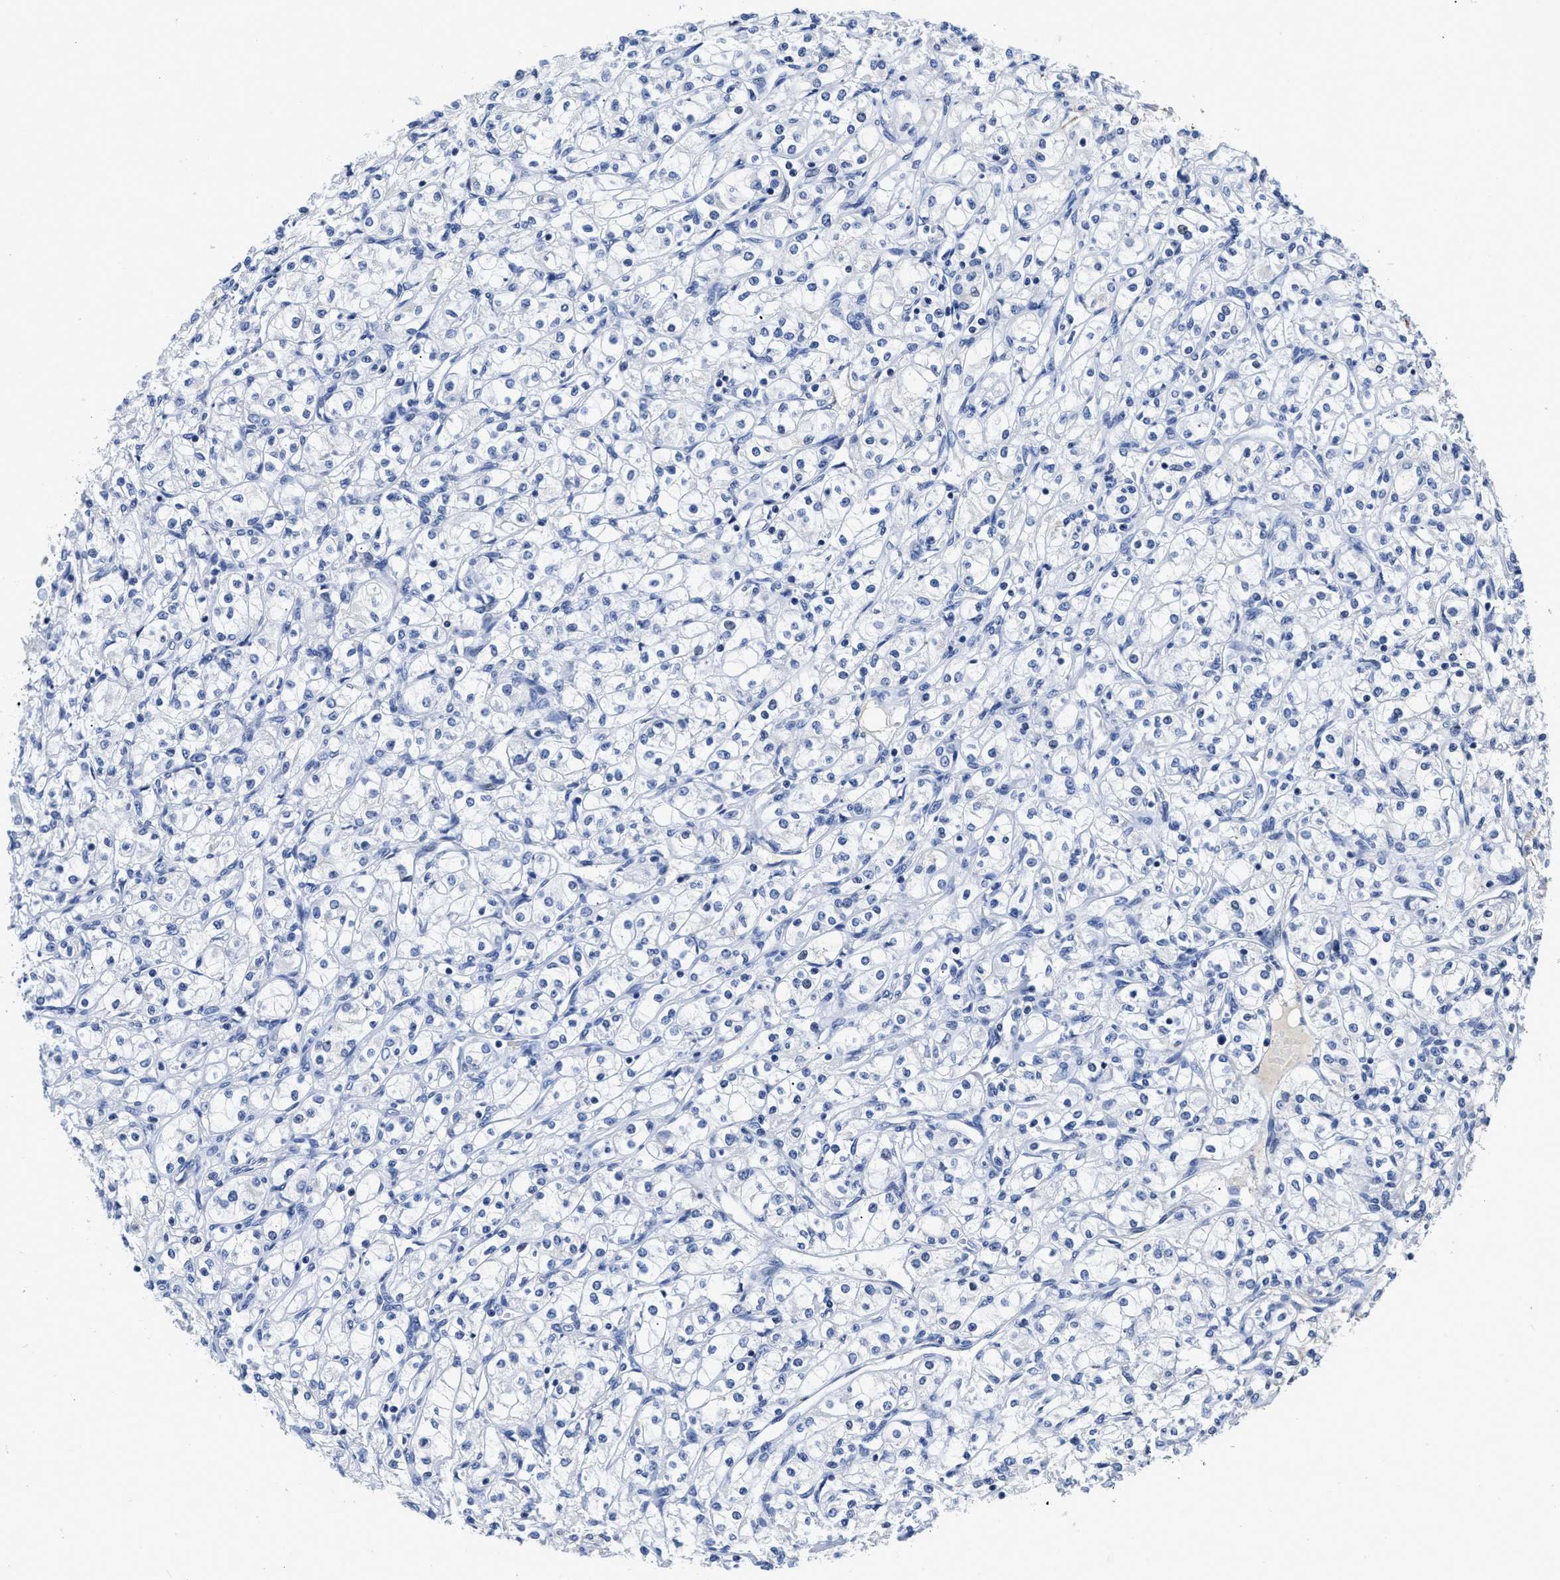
{"staining": {"intensity": "negative", "quantity": "none", "location": "none"}, "tissue": "renal cancer", "cell_type": "Tumor cells", "image_type": "cancer", "snomed": [{"axis": "morphology", "description": "Adenocarcinoma, NOS"}, {"axis": "topography", "description": "Kidney"}], "caption": "Immunohistochemistry (IHC) histopathology image of neoplastic tissue: renal adenocarcinoma stained with DAB (3,3'-diaminobenzidine) exhibits no significant protein staining in tumor cells.", "gene": "FBLN2", "patient": {"sex": "male", "age": 77}}